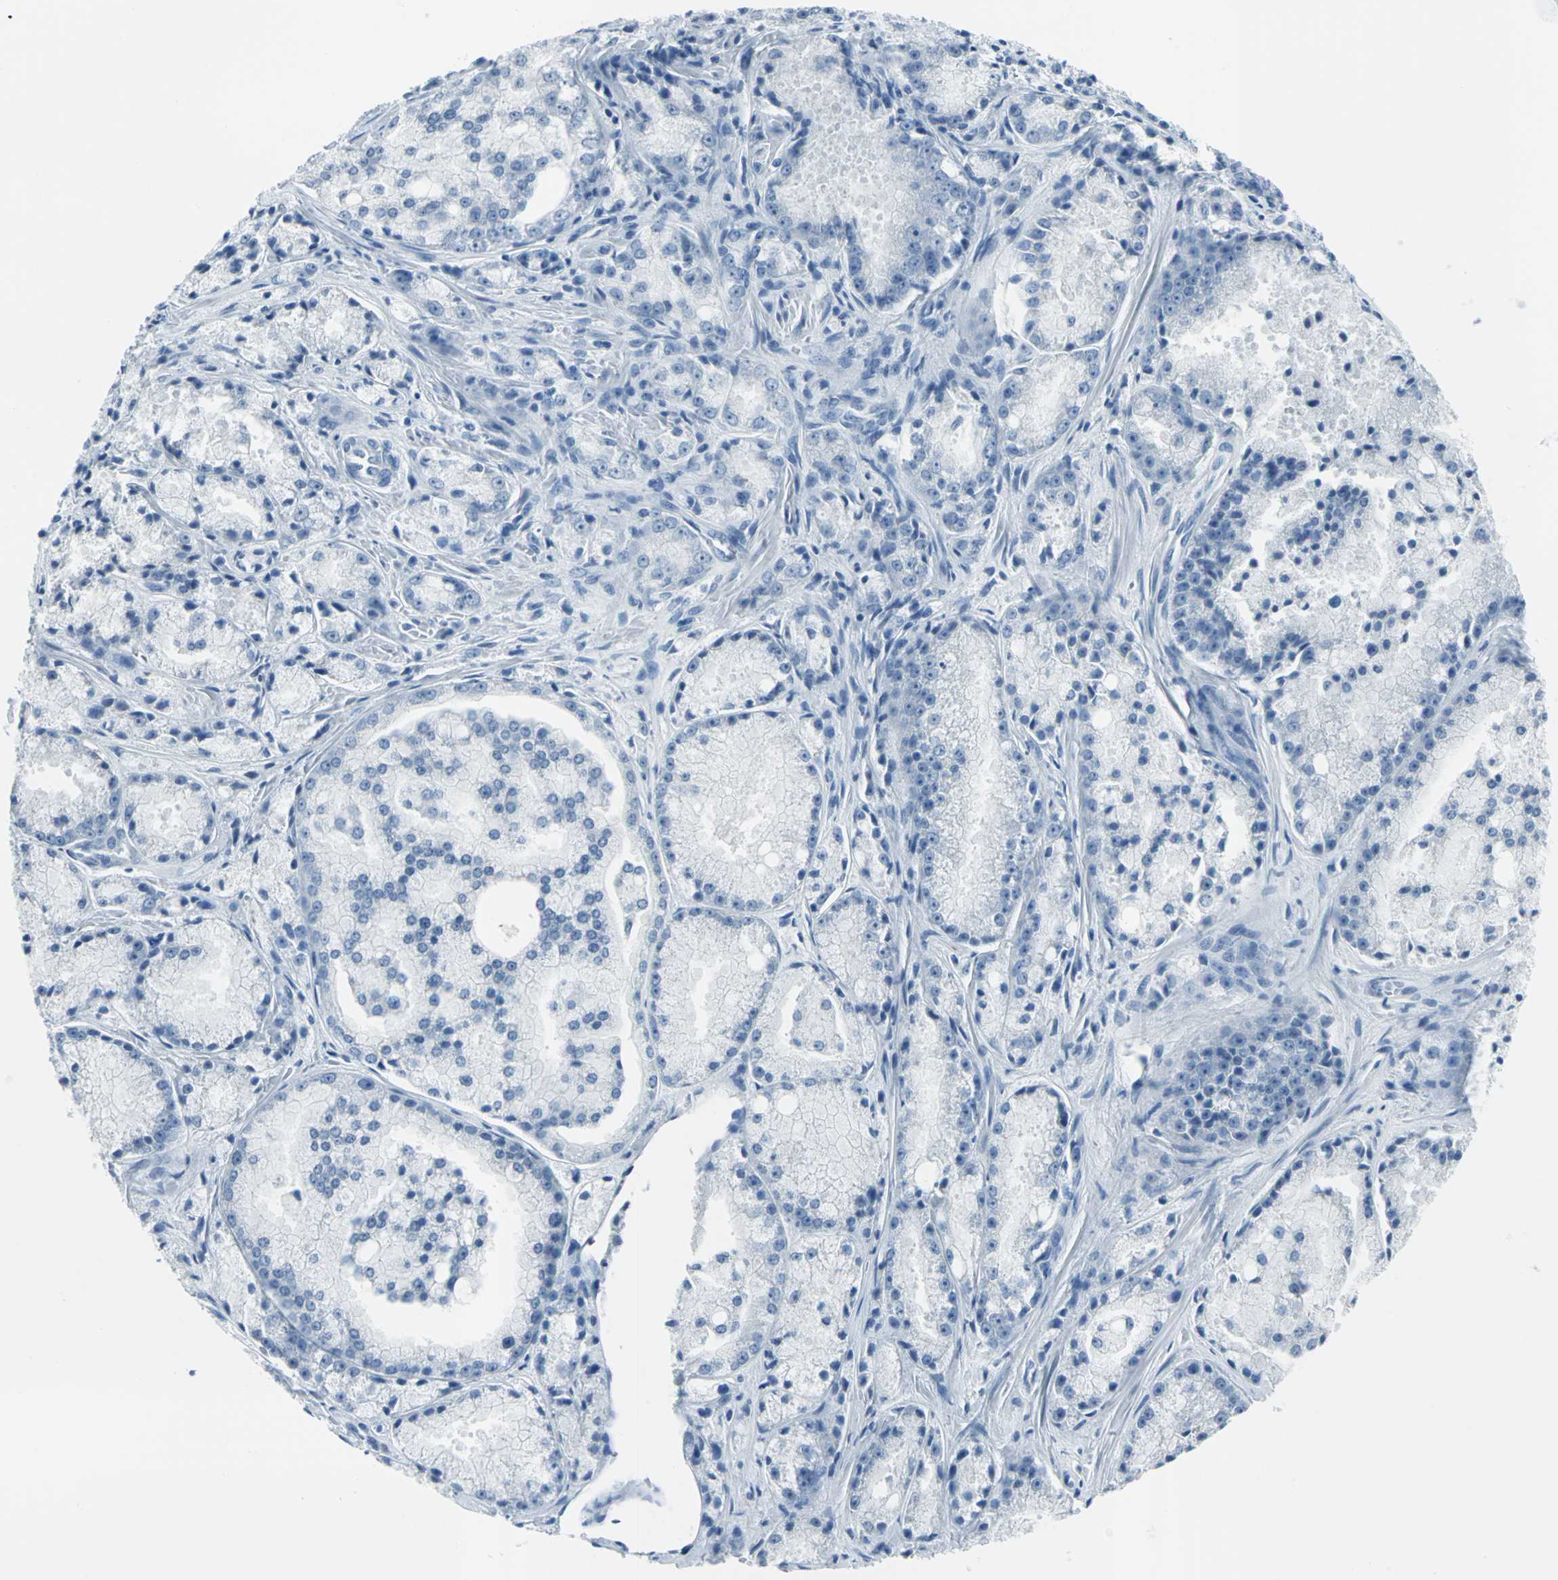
{"staining": {"intensity": "negative", "quantity": "none", "location": "none"}, "tissue": "prostate cancer", "cell_type": "Tumor cells", "image_type": "cancer", "snomed": [{"axis": "morphology", "description": "Adenocarcinoma, Low grade"}, {"axis": "topography", "description": "Prostate"}], "caption": "Human prostate cancer (adenocarcinoma (low-grade)) stained for a protein using immunohistochemistry reveals no staining in tumor cells.", "gene": "DNAI2", "patient": {"sex": "male", "age": 64}}